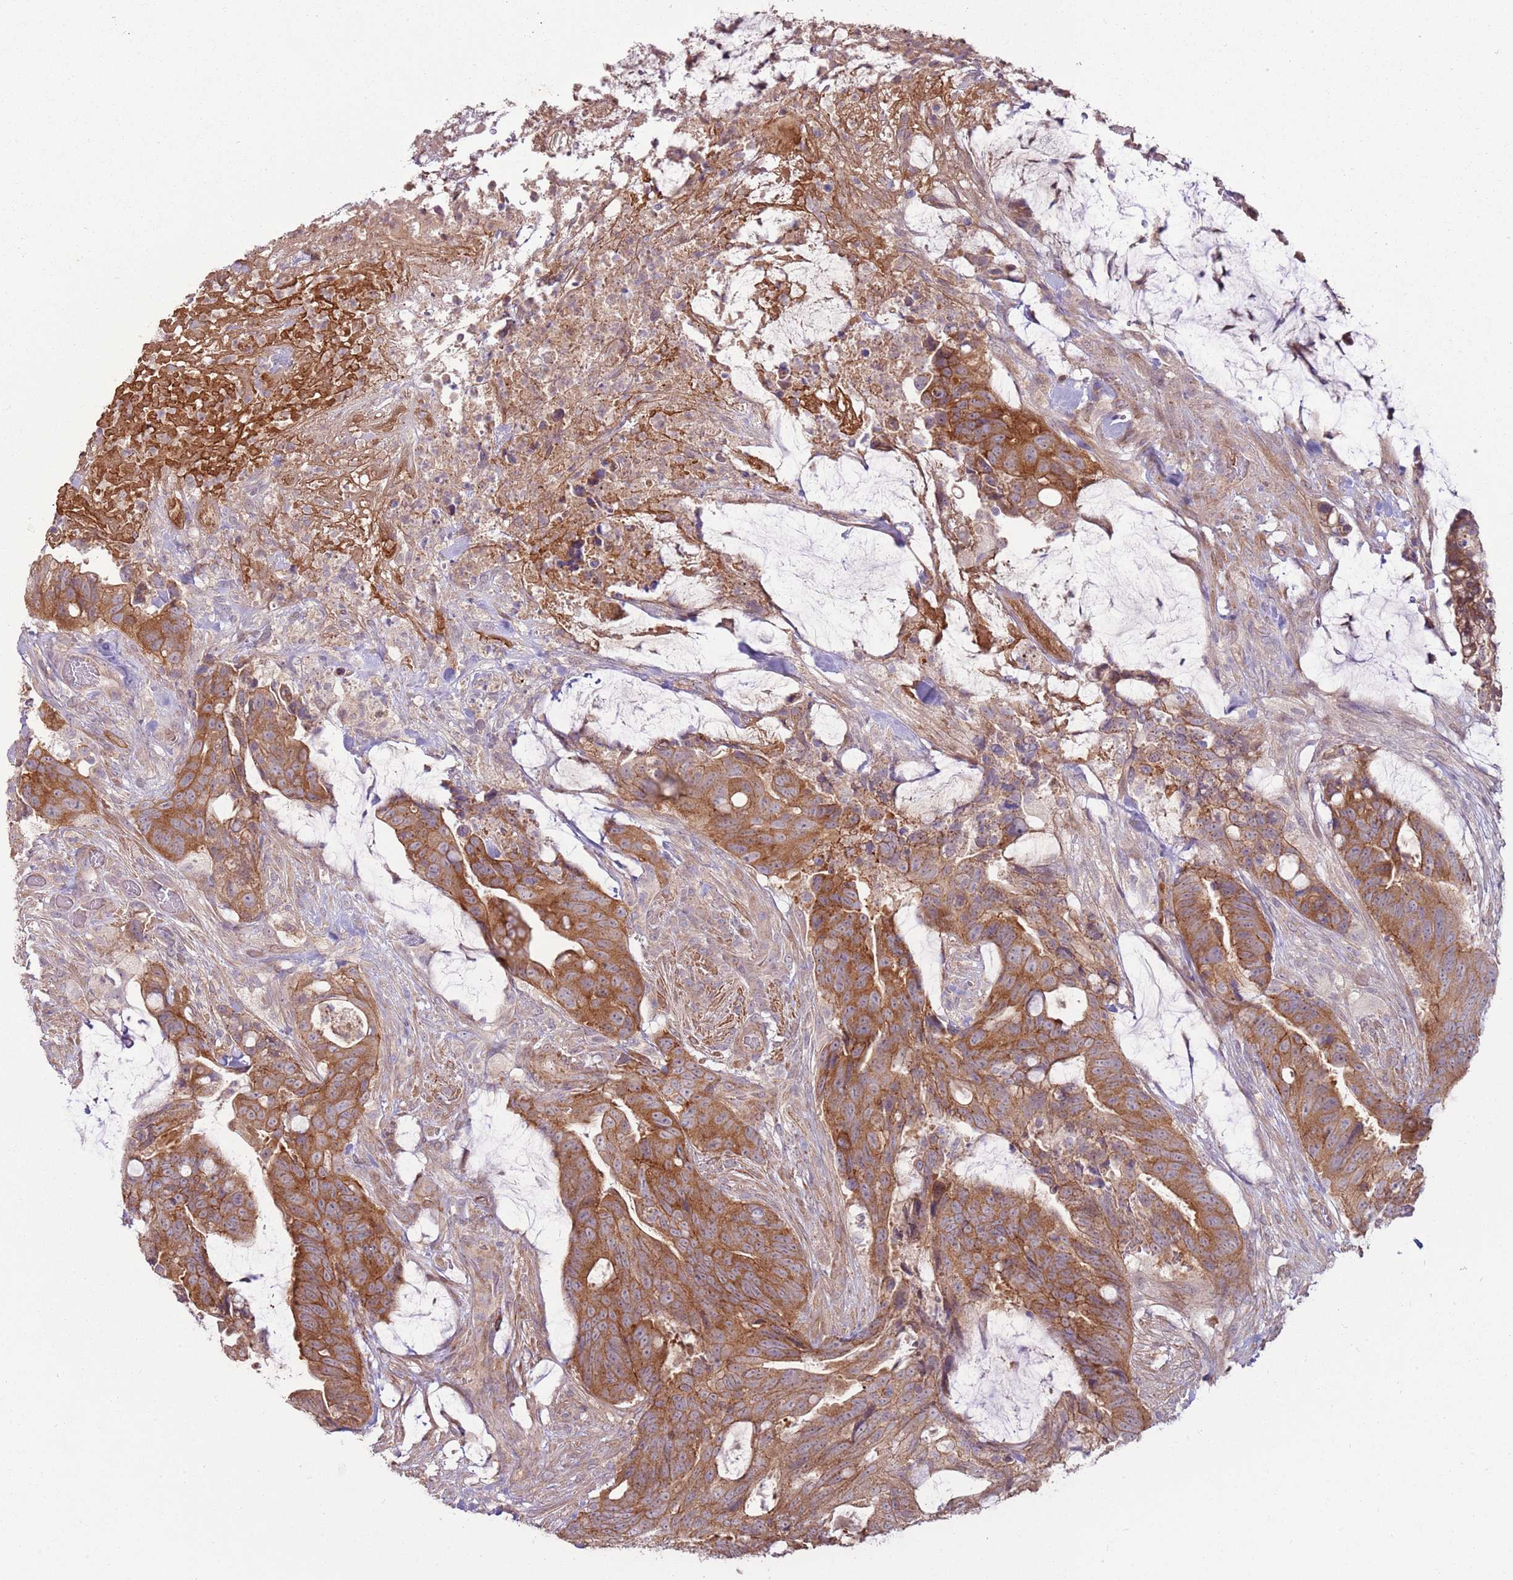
{"staining": {"intensity": "moderate", "quantity": ">75%", "location": "cytoplasmic/membranous"}, "tissue": "colorectal cancer", "cell_type": "Tumor cells", "image_type": "cancer", "snomed": [{"axis": "morphology", "description": "Adenocarcinoma, NOS"}, {"axis": "topography", "description": "Colon"}], "caption": "Immunohistochemical staining of adenocarcinoma (colorectal) demonstrates medium levels of moderate cytoplasmic/membranous expression in about >75% of tumor cells. The protein of interest is shown in brown color, while the nuclei are stained blue.", "gene": "SPATA31D1", "patient": {"sex": "female", "age": 82}}